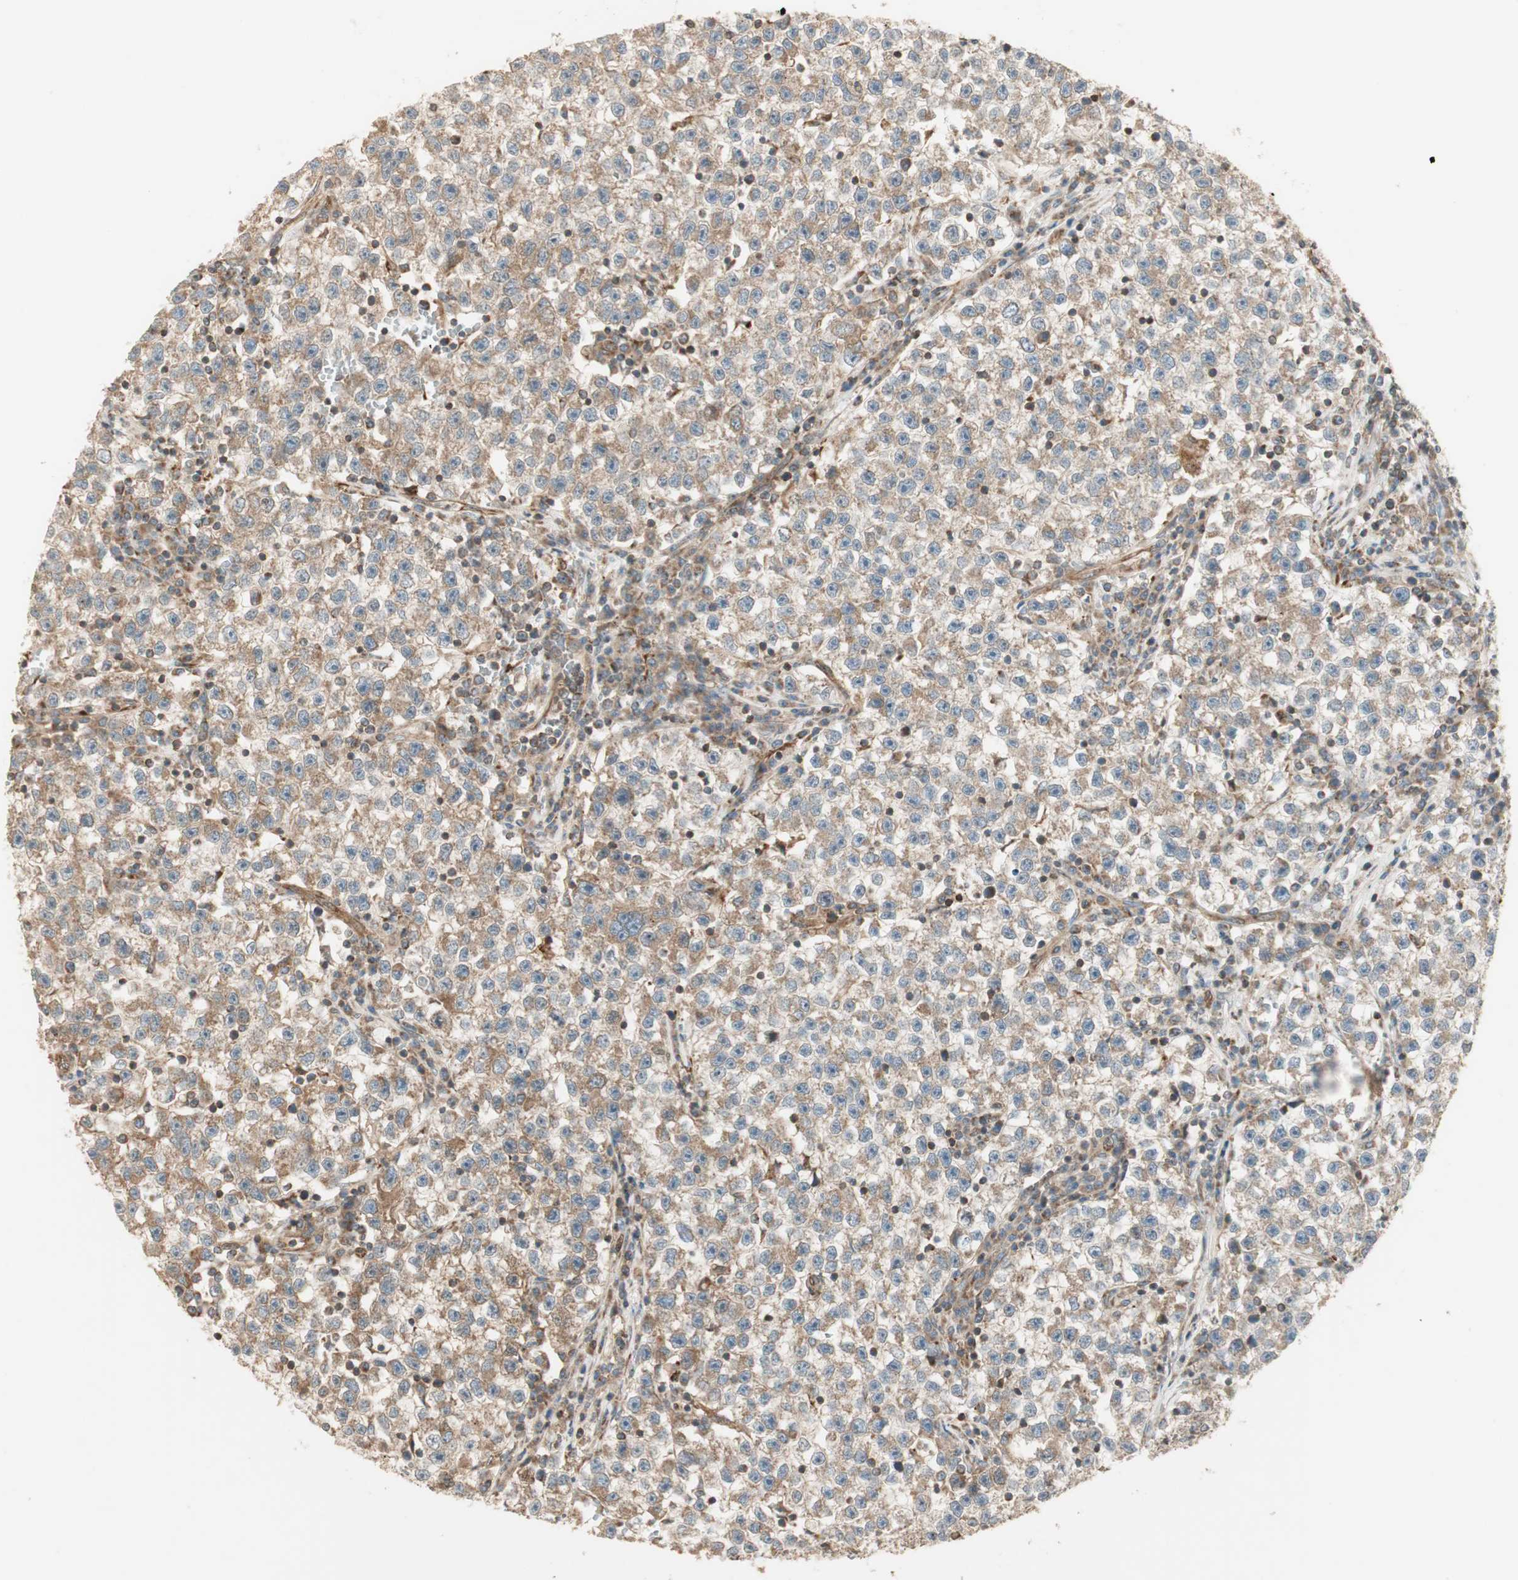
{"staining": {"intensity": "moderate", "quantity": ">75%", "location": "cytoplasmic/membranous"}, "tissue": "testis cancer", "cell_type": "Tumor cells", "image_type": "cancer", "snomed": [{"axis": "morphology", "description": "Seminoma, NOS"}, {"axis": "topography", "description": "Testis"}], "caption": "An immunohistochemistry photomicrograph of tumor tissue is shown. Protein staining in brown highlights moderate cytoplasmic/membranous positivity in testis cancer within tumor cells. (brown staining indicates protein expression, while blue staining denotes nuclei).", "gene": "CTTNBP2NL", "patient": {"sex": "male", "age": 22}}